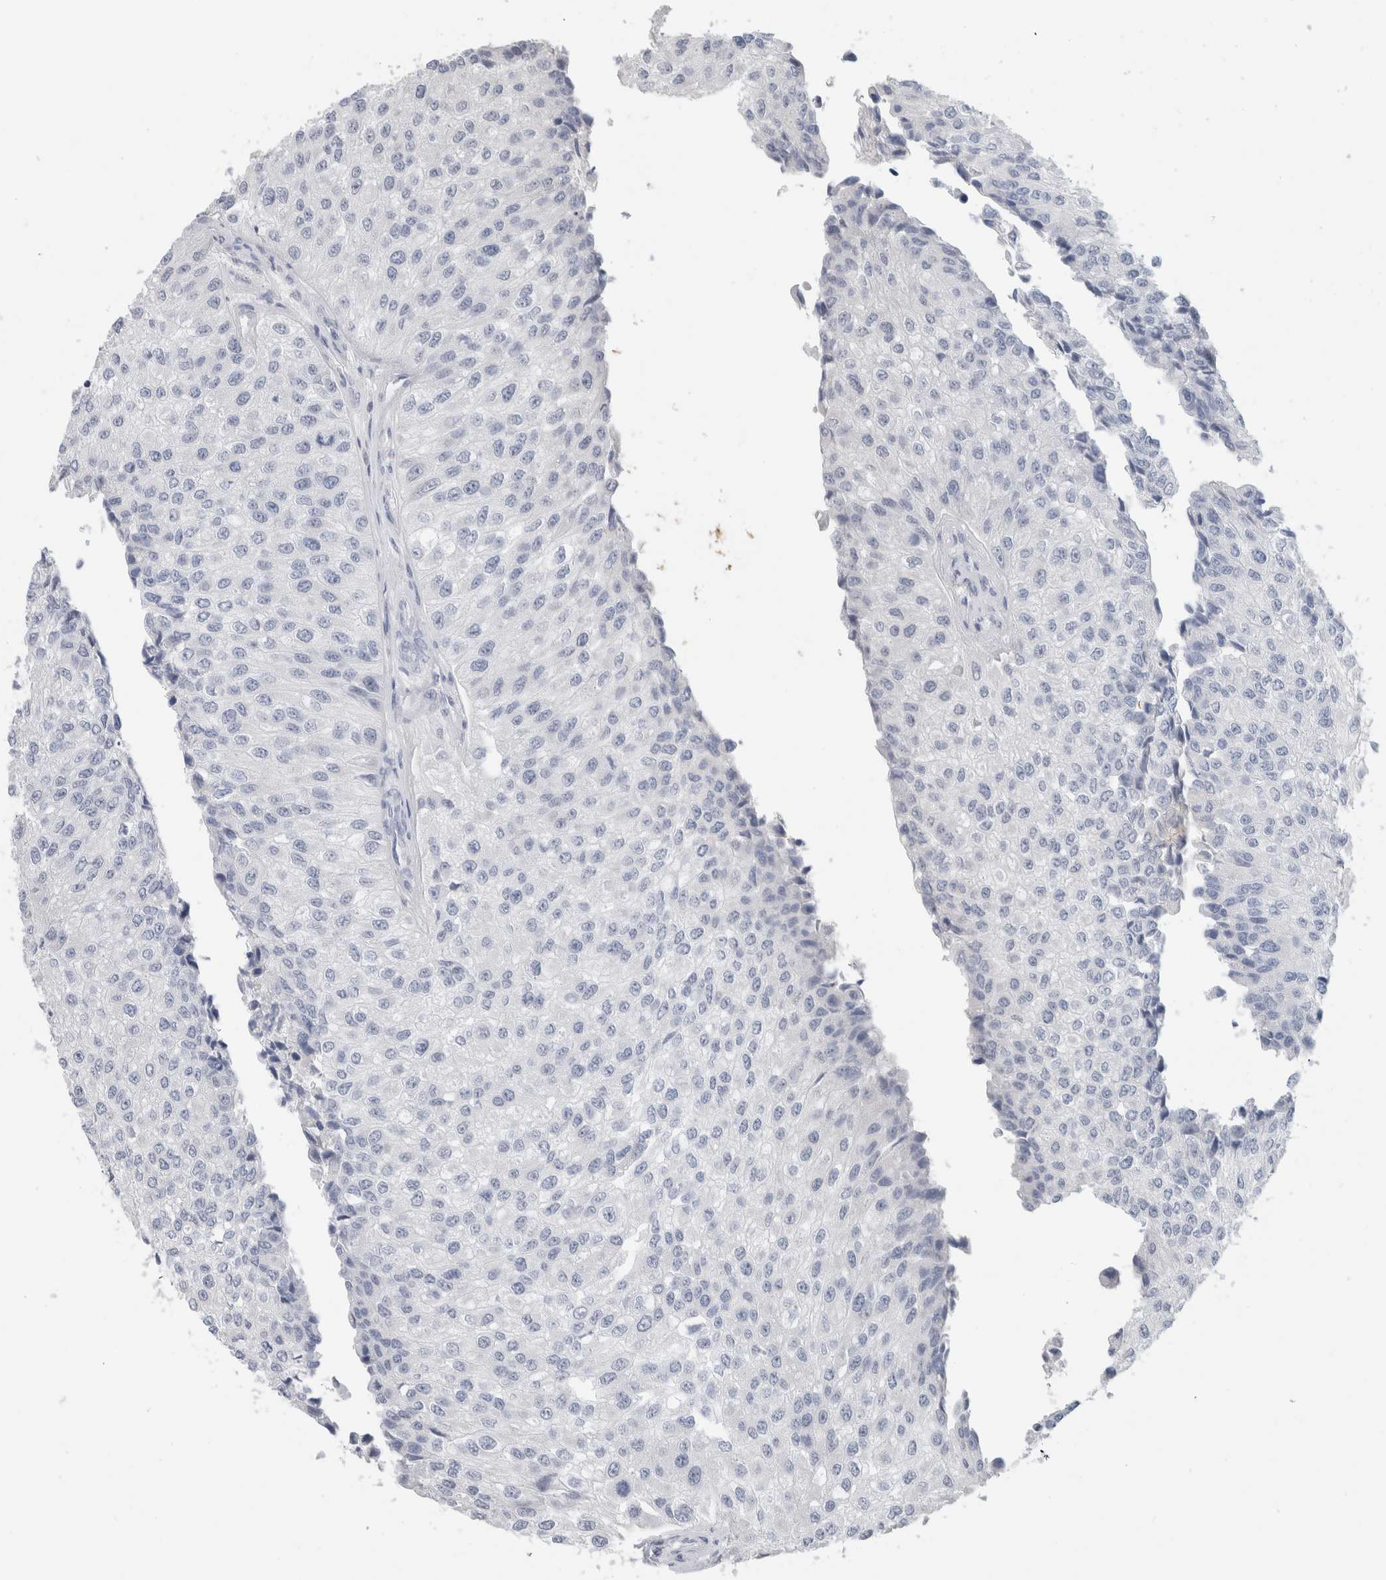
{"staining": {"intensity": "negative", "quantity": "none", "location": "none"}, "tissue": "urothelial cancer", "cell_type": "Tumor cells", "image_type": "cancer", "snomed": [{"axis": "morphology", "description": "Urothelial carcinoma, High grade"}, {"axis": "topography", "description": "Kidney"}, {"axis": "topography", "description": "Urinary bladder"}], "caption": "Urothelial cancer was stained to show a protein in brown. There is no significant positivity in tumor cells. The staining was performed using DAB (3,3'-diaminobenzidine) to visualize the protein expression in brown, while the nuclei were stained in blue with hematoxylin (Magnification: 20x).", "gene": "BCAN", "patient": {"sex": "male", "age": 77}}